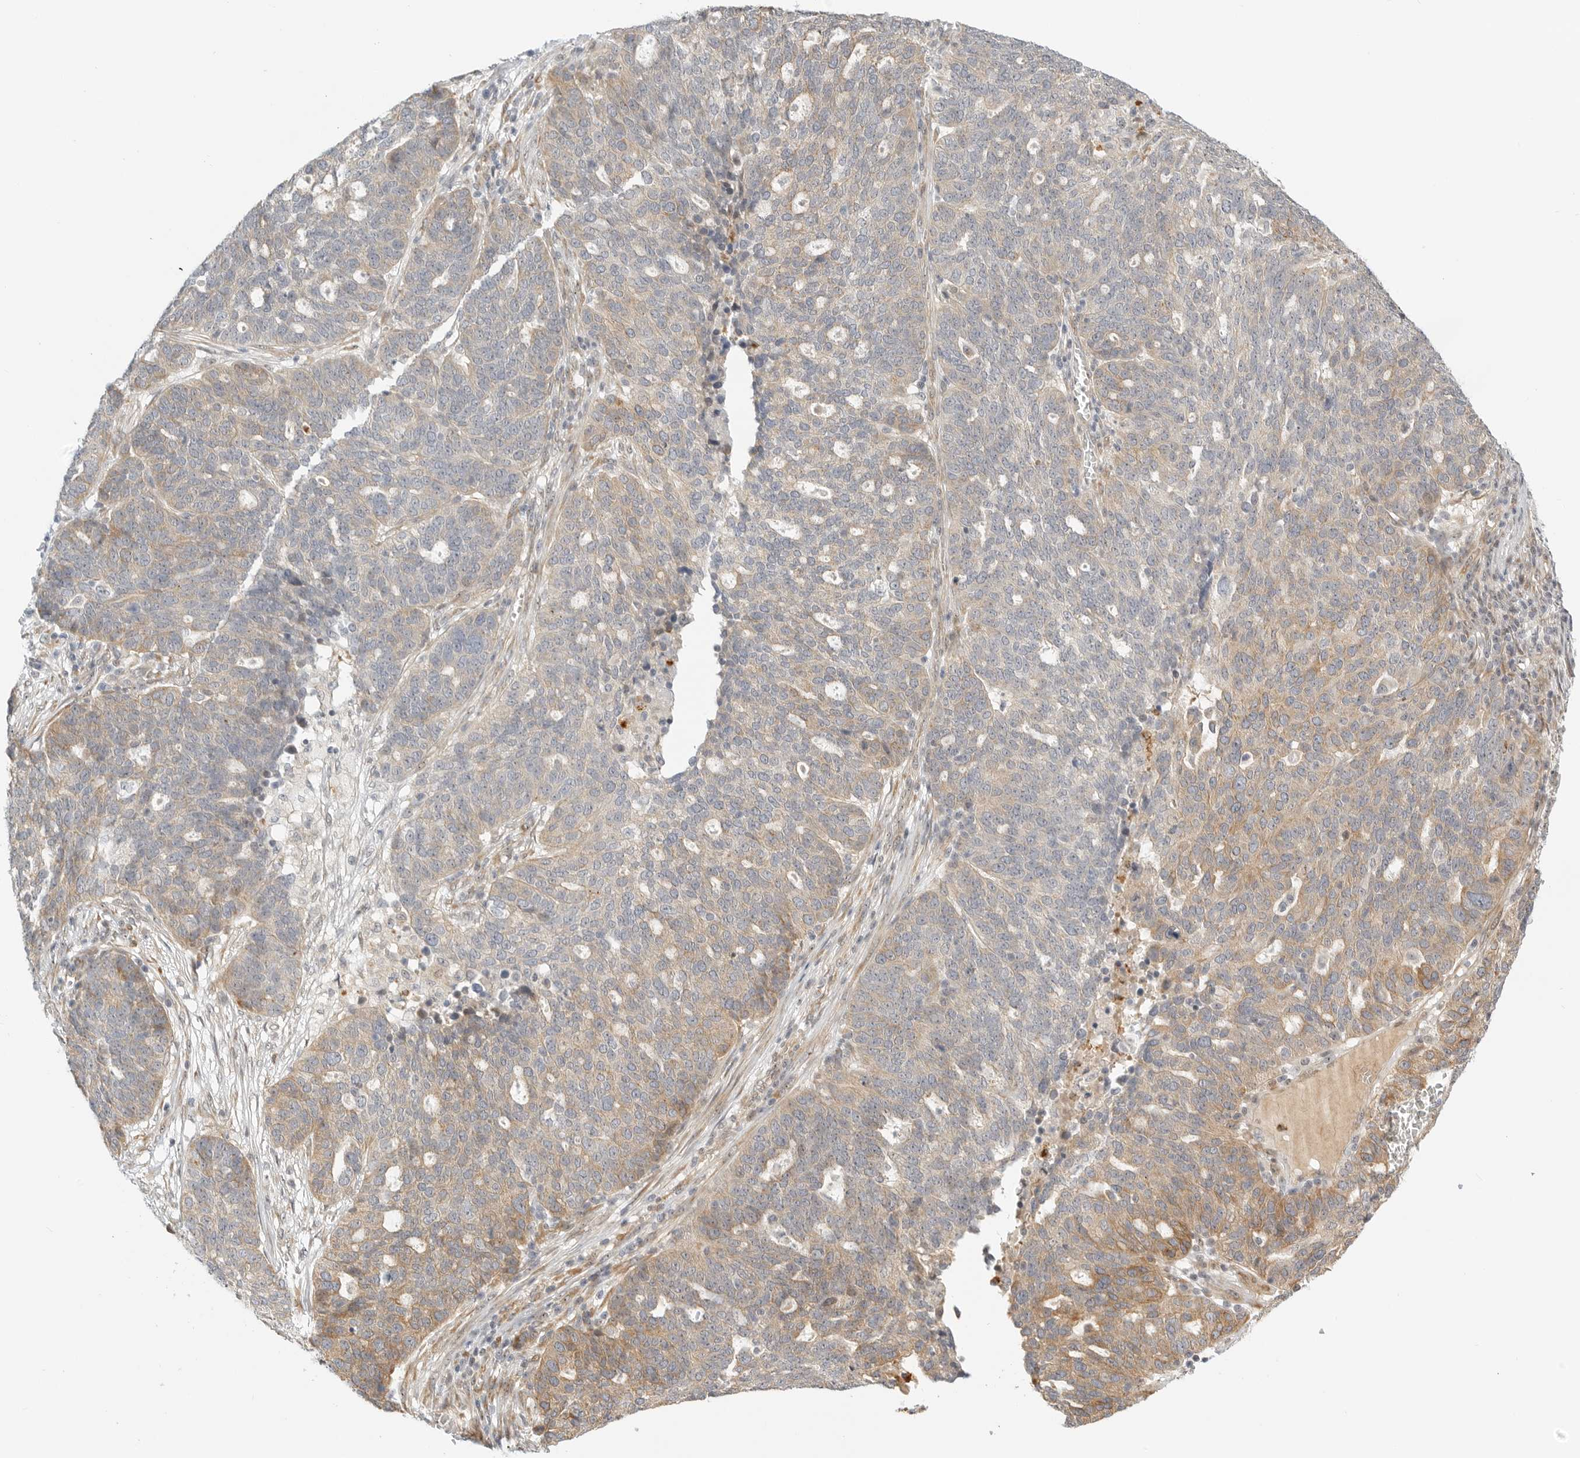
{"staining": {"intensity": "moderate", "quantity": "<25%", "location": "cytoplasmic/membranous"}, "tissue": "ovarian cancer", "cell_type": "Tumor cells", "image_type": "cancer", "snomed": [{"axis": "morphology", "description": "Cystadenocarcinoma, serous, NOS"}, {"axis": "topography", "description": "Ovary"}], "caption": "Immunohistochemical staining of human ovarian cancer shows low levels of moderate cytoplasmic/membranous staining in about <25% of tumor cells.", "gene": "DSCC1", "patient": {"sex": "female", "age": 59}}